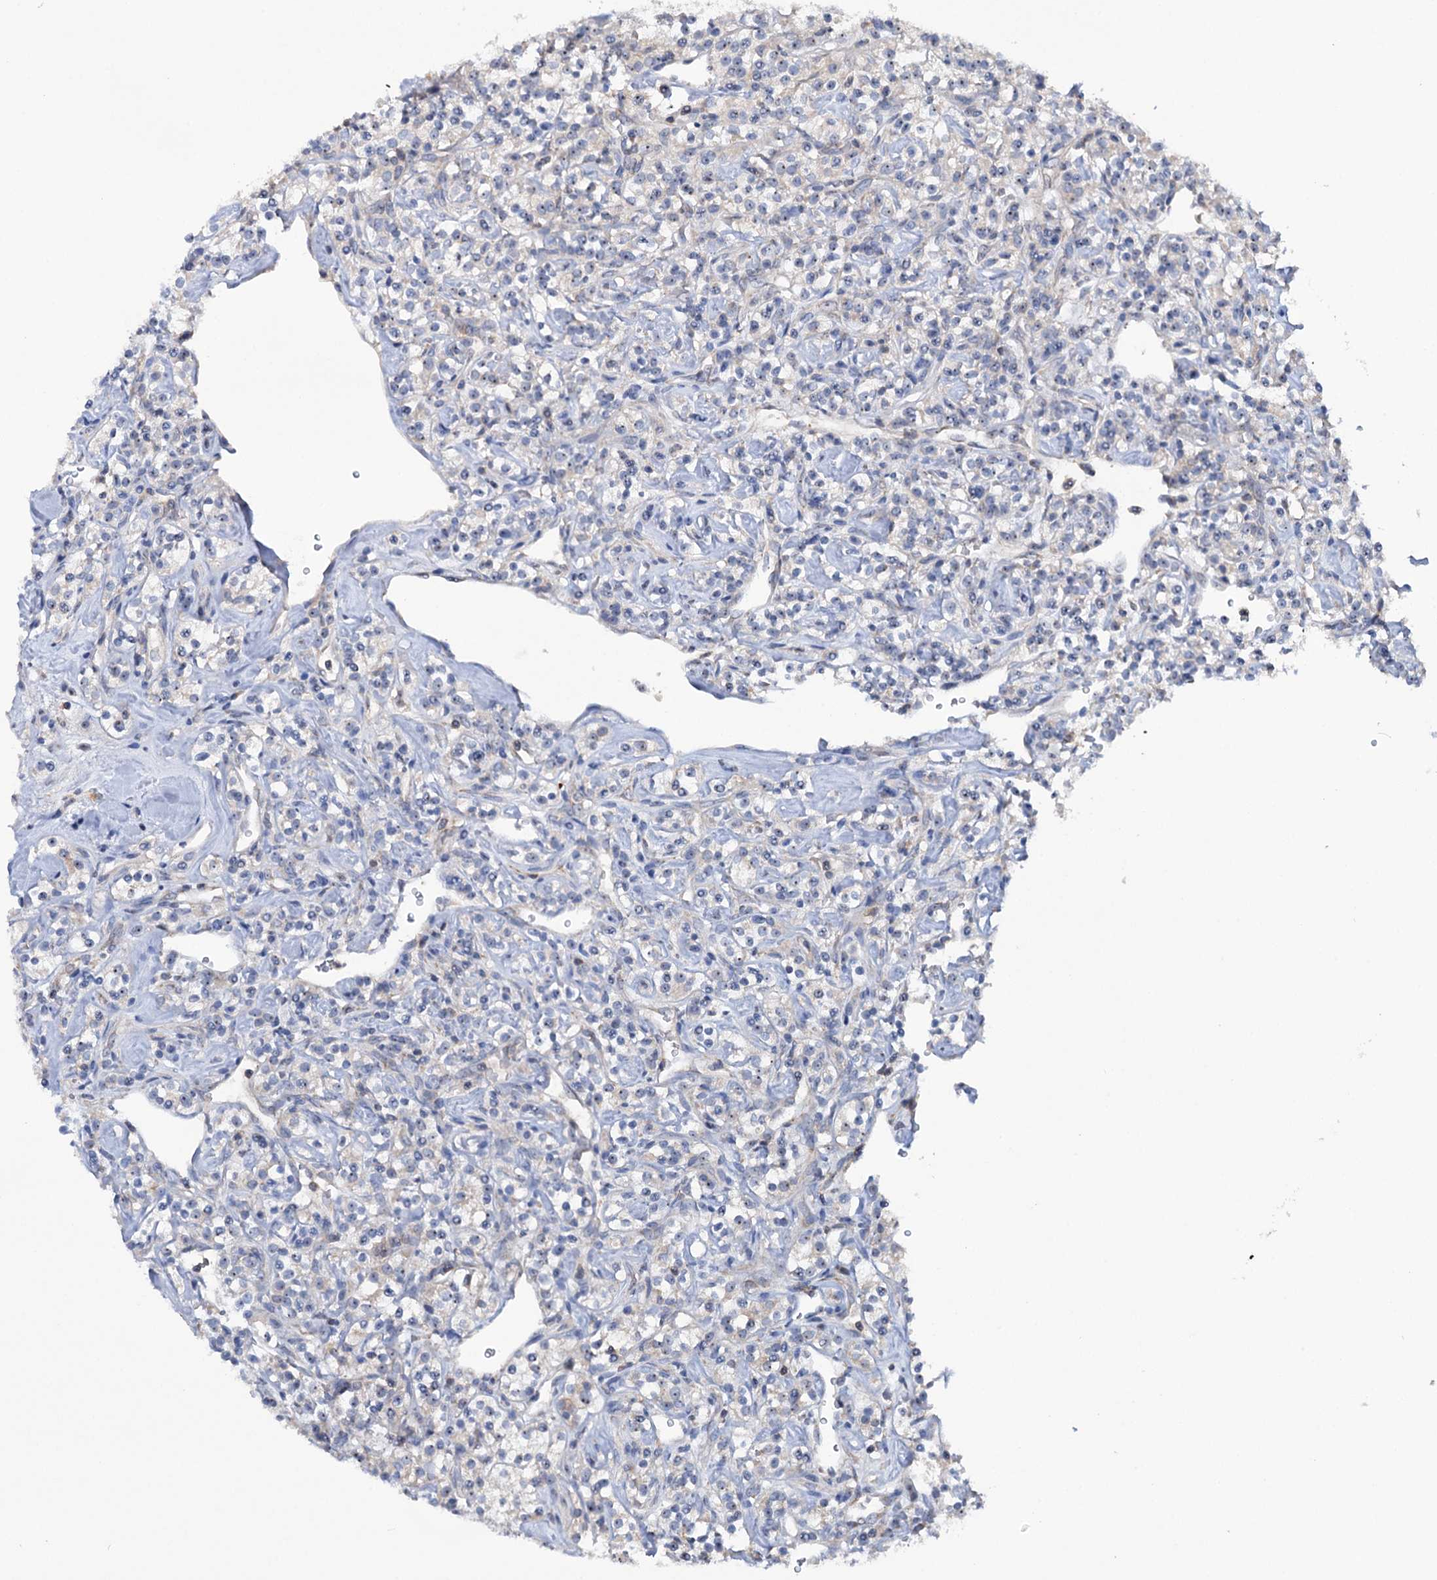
{"staining": {"intensity": "weak", "quantity": "<25%", "location": "cytoplasmic/membranous,nuclear"}, "tissue": "renal cancer", "cell_type": "Tumor cells", "image_type": "cancer", "snomed": [{"axis": "morphology", "description": "Adenocarcinoma, NOS"}, {"axis": "topography", "description": "Kidney"}], "caption": "A micrograph of renal adenocarcinoma stained for a protein exhibits no brown staining in tumor cells. (Brightfield microscopy of DAB (3,3'-diaminobenzidine) immunohistochemistry (IHC) at high magnification).", "gene": "HTR3B", "patient": {"sex": "male", "age": 77}}